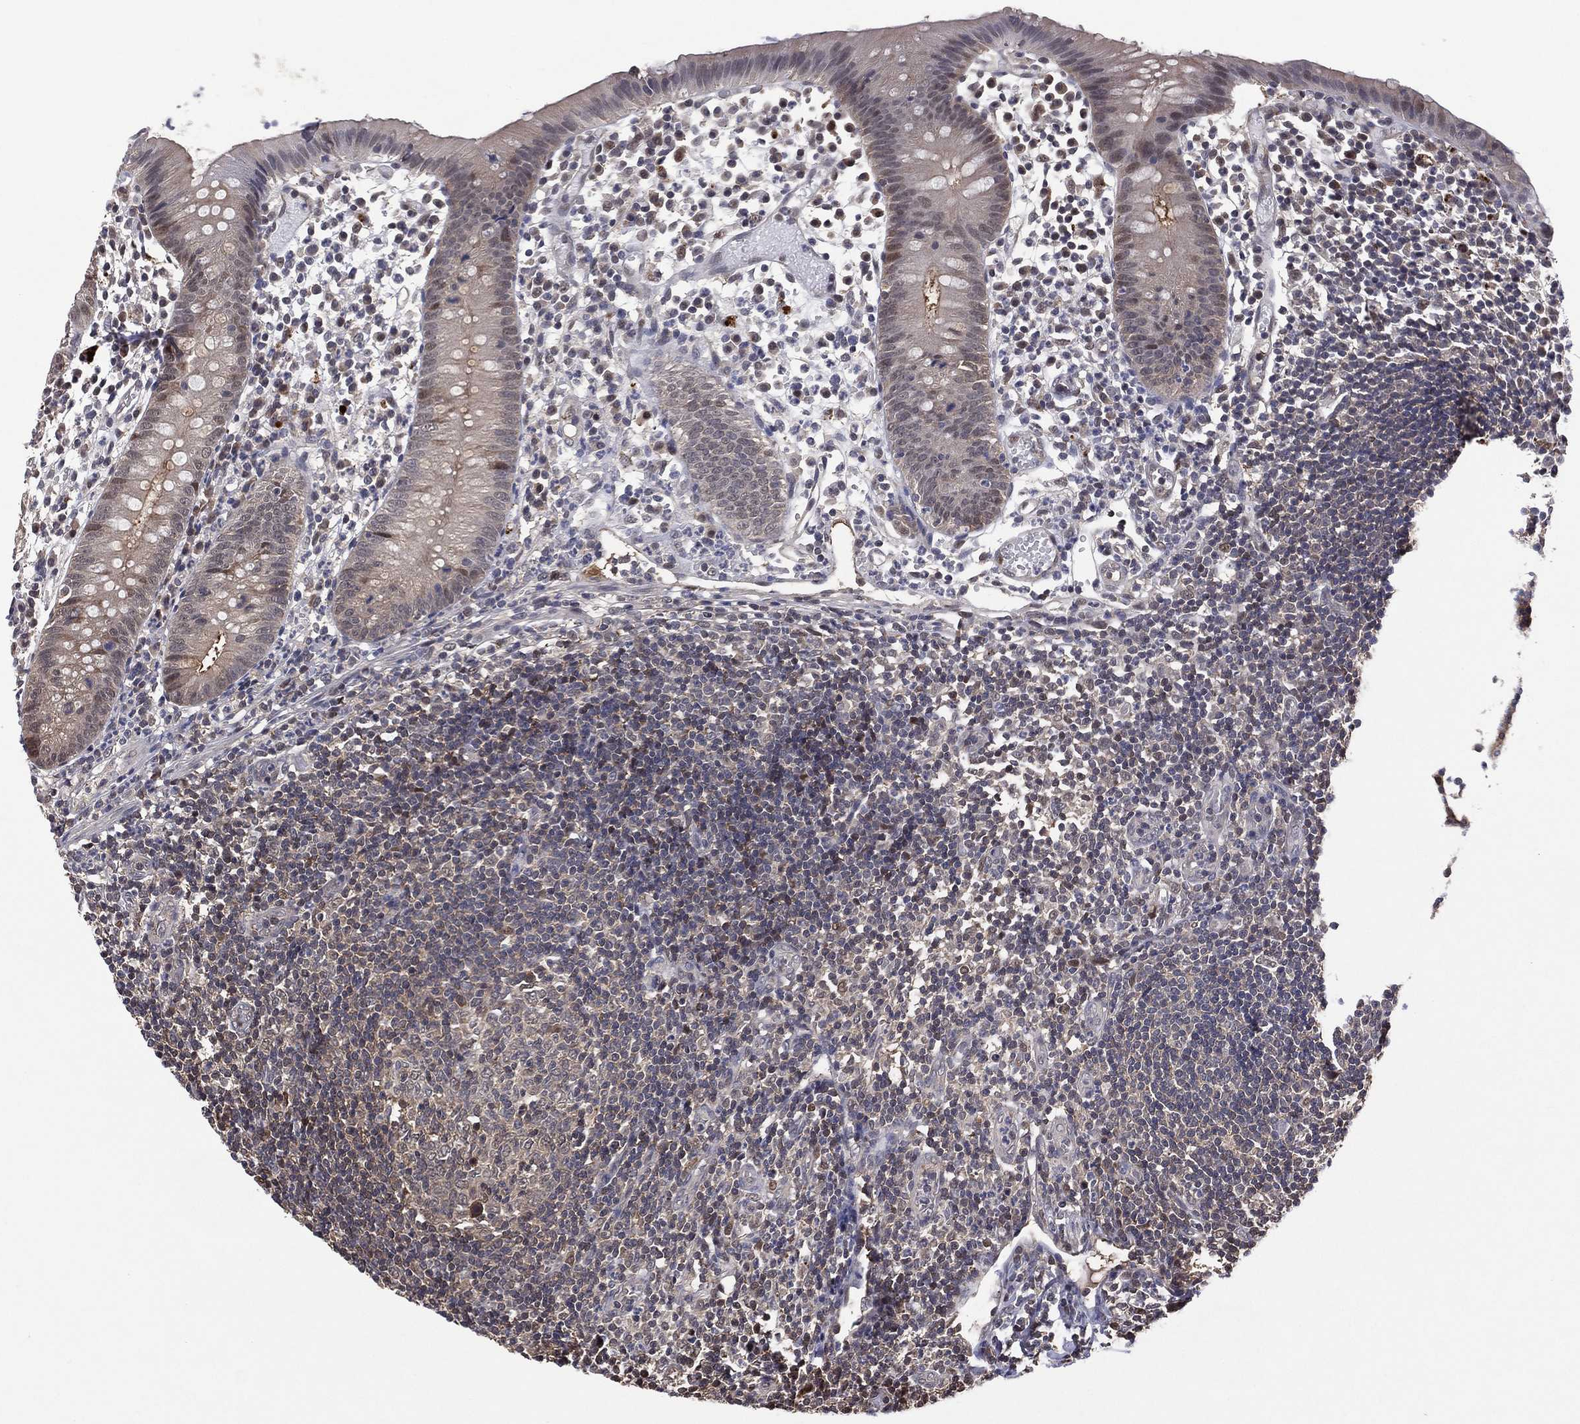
{"staining": {"intensity": "negative", "quantity": "none", "location": "none"}, "tissue": "appendix", "cell_type": "Glandular cells", "image_type": "normal", "snomed": [{"axis": "morphology", "description": "Normal tissue, NOS"}, {"axis": "topography", "description": "Appendix"}], "caption": "Immunohistochemical staining of unremarkable human appendix reveals no significant expression in glandular cells. Brightfield microscopy of immunohistochemistry stained with DAB (brown) and hematoxylin (blue), captured at high magnification.", "gene": "ICOSLG", "patient": {"sex": "female", "age": 40}}